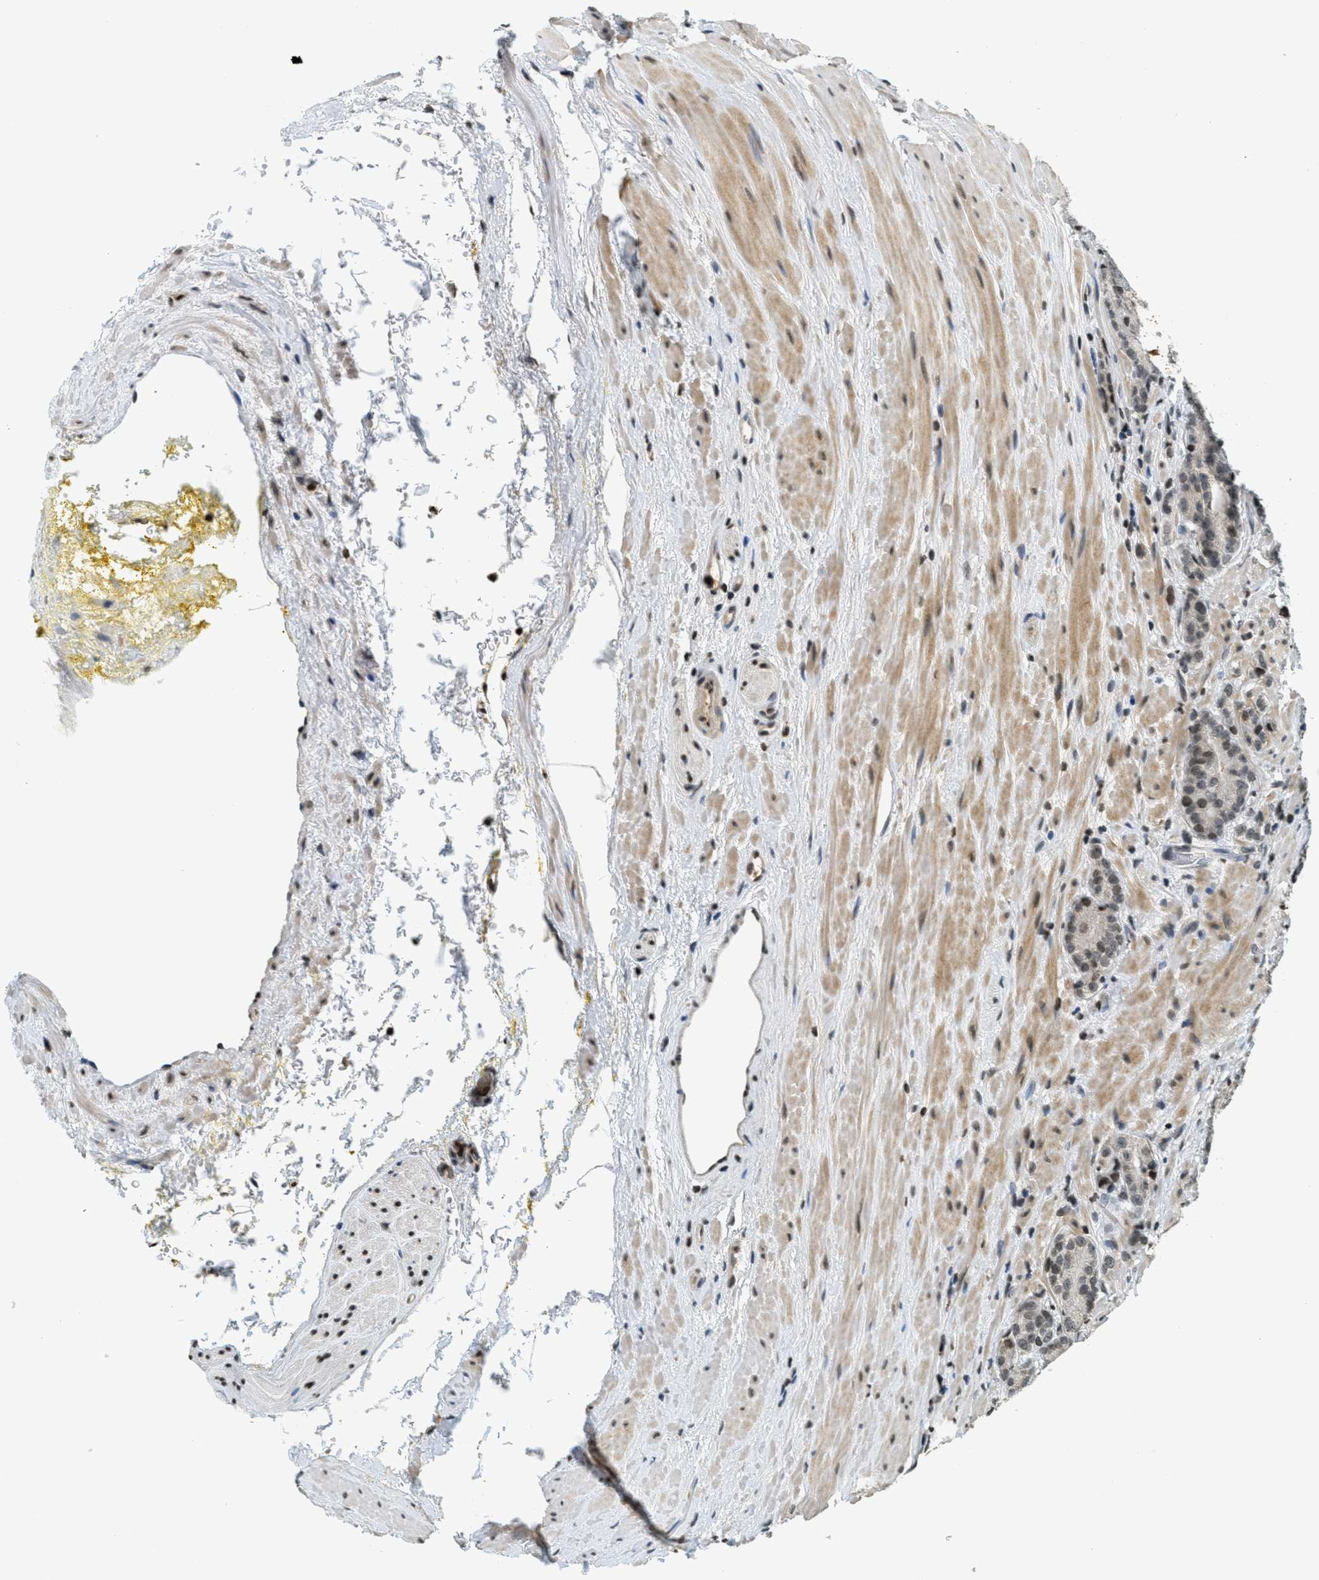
{"staining": {"intensity": "weak", "quantity": ">75%", "location": "nuclear"}, "tissue": "prostate cancer", "cell_type": "Tumor cells", "image_type": "cancer", "snomed": [{"axis": "morphology", "description": "Adenocarcinoma, High grade"}, {"axis": "topography", "description": "Prostate"}], "caption": "Protein expression analysis of prostate cancer reveals weak nuclear expression in about >75% of tumor cells.", "gene": "LDB2", "patient": {"sex": "male", "age": 61}}